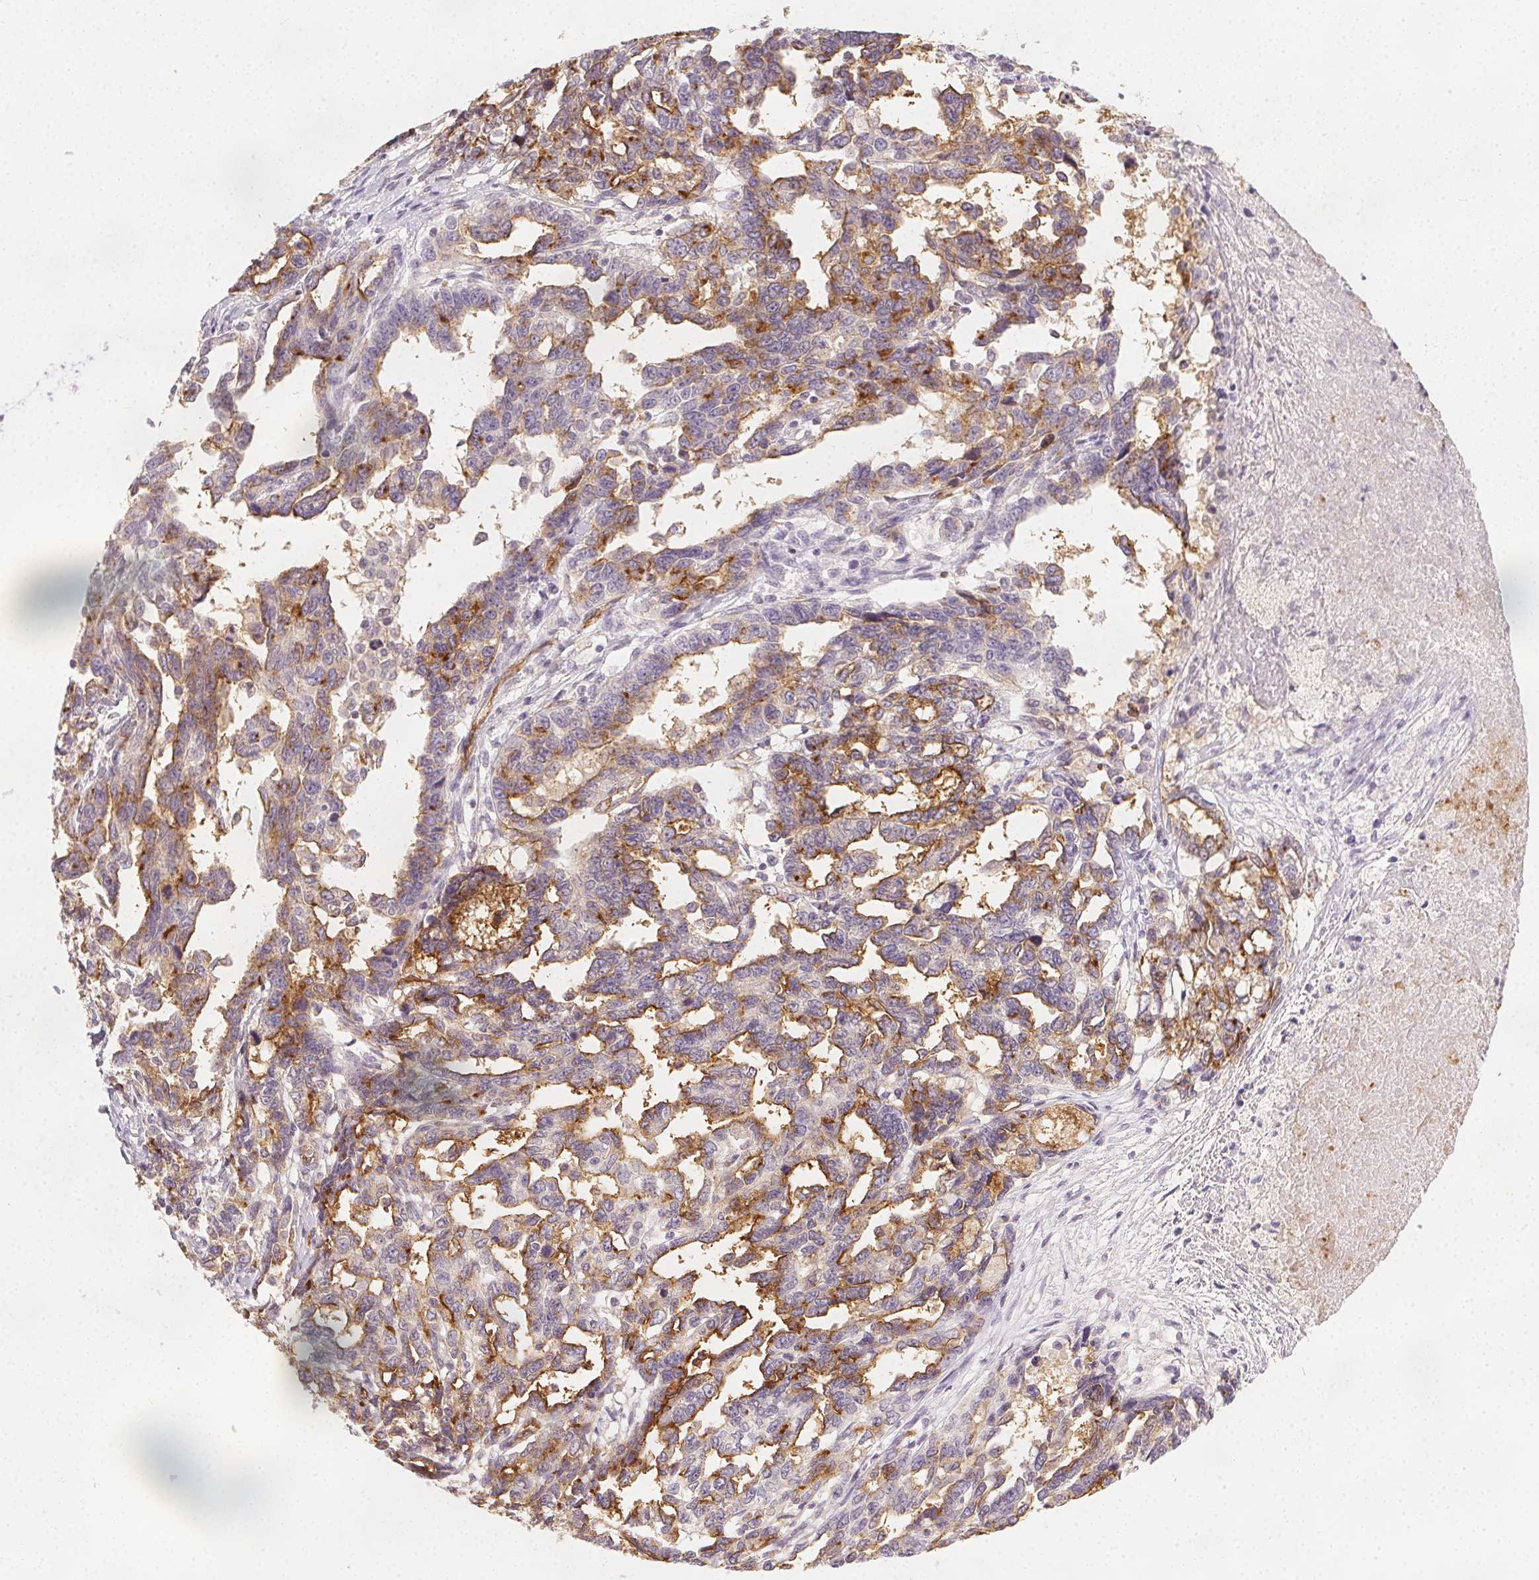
{"staining": {"intensity": "moderate", "quantity": "<25%", "location": "cytoplasmic/membranous"}, "tissue": "ovarian cancer", "cell_type": "Tumor cells", "image_type": "cancer", "snomed": [{"axis": "morphology", "description": "Cystadenocarcinoma, serous, NOS"}, {"axis": "topography", "description": "Ovary"}], "caption": "IHC of ovarian serous cystadenocarcinoma reveals low levels of moderate cytoplasmic/membranous staining in about <25% of tumor cells.", "gene": "PODXL", "patient": {"sex": "female", "age": 69}}